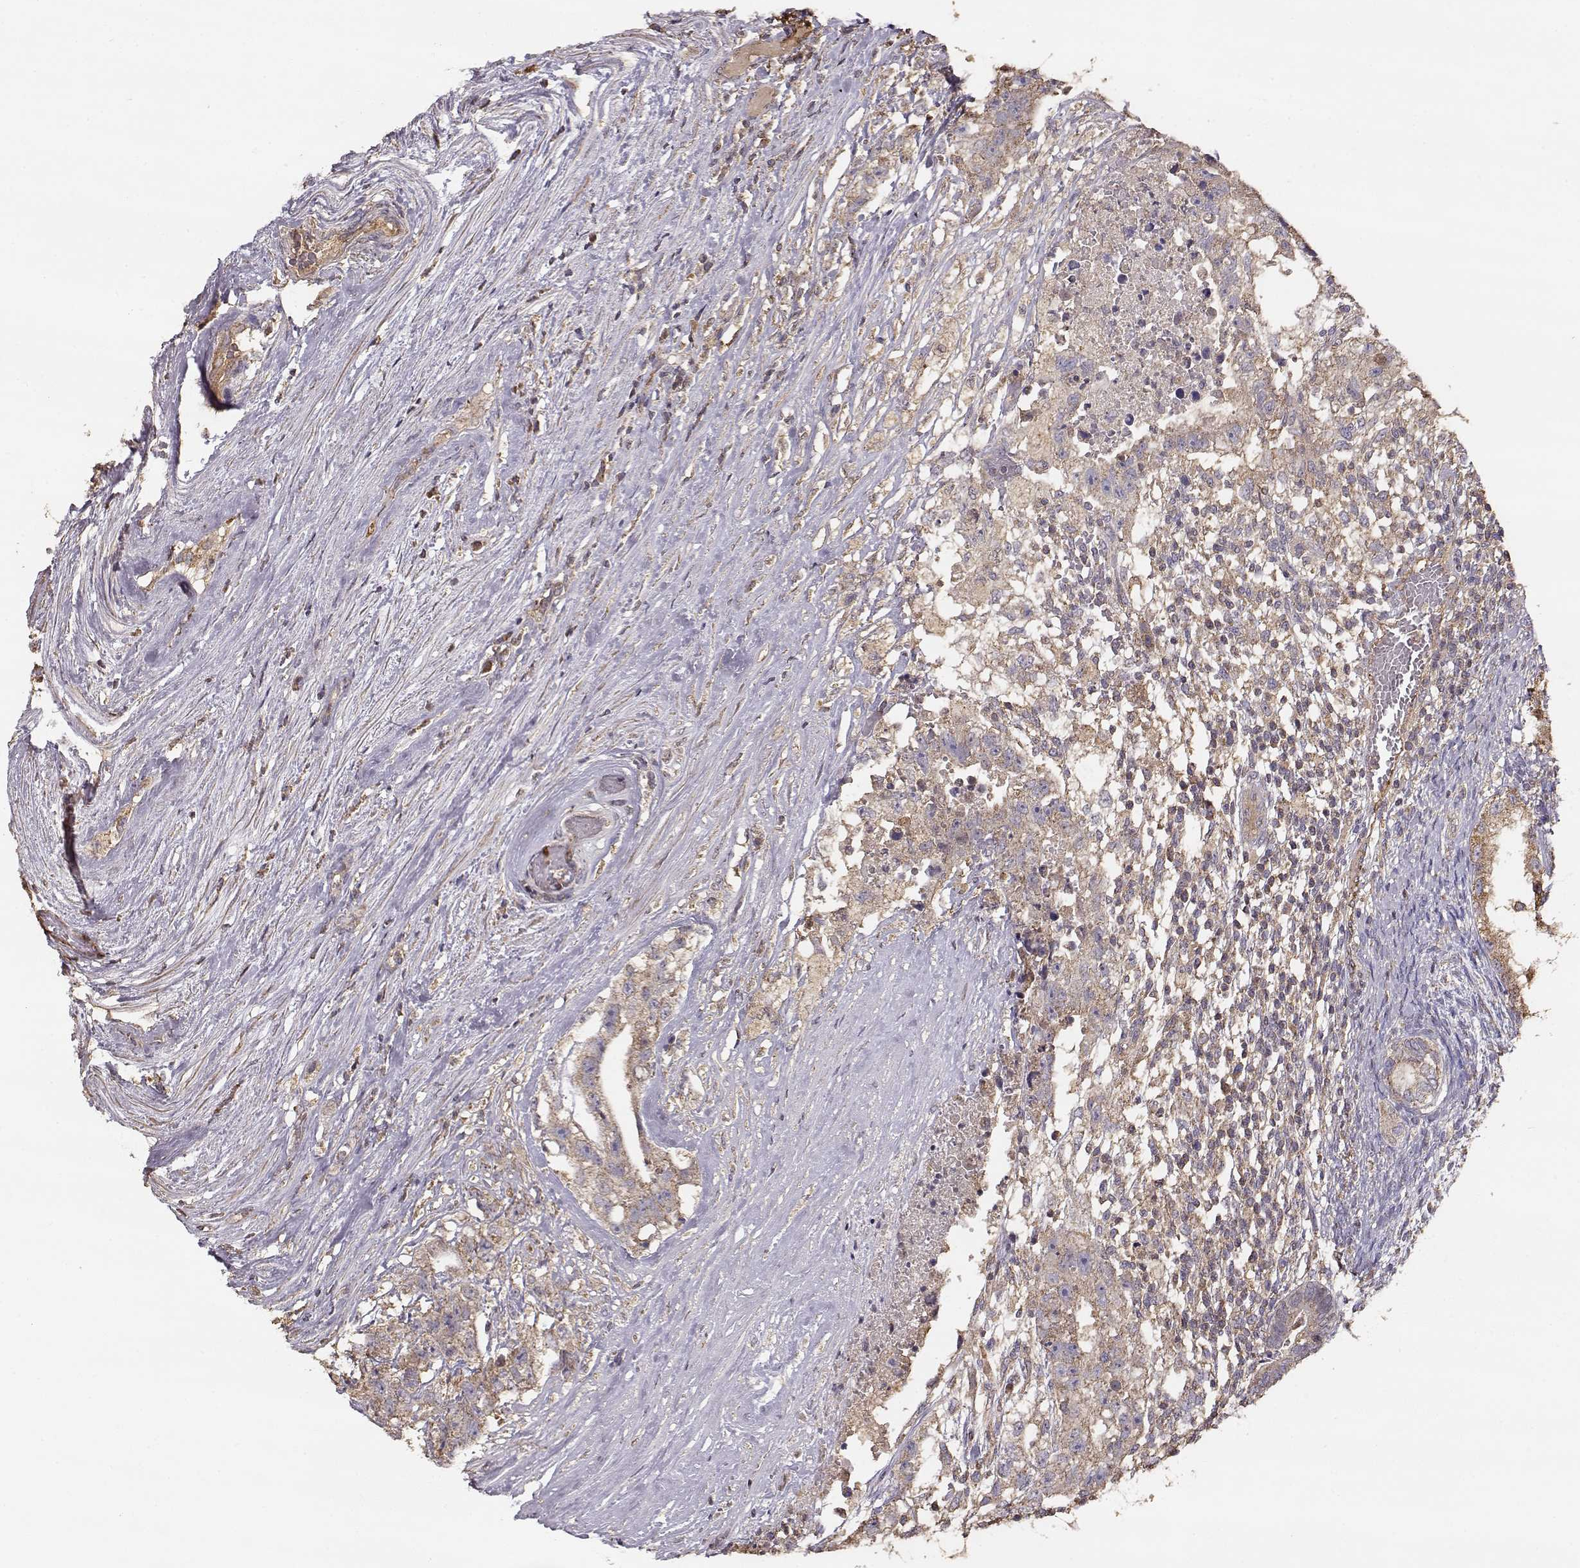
{"staining": {"intensity": "weak", "quantity": ">75%", "location": "cytoplasmic/membranous"}, "tissue": "testis cancer", "cell_type": "Tumor cells", "image_type": "cancer", "snomed": [{"axis": "morphology", "description": "Seminoma, NOS"}, {"axis": "morphology", "description": "Carcinoma, Embryonal, NOS"}, {"axis": "topography", "description": "Testis"}], "caption": "Human testis cancer stained with a brown dye reveals weak cytoplasmic/membranous positive positivity in about >75% of tumor cells.", "gene": "TARS3", "patient": {"sex": "male", "age": 41}}